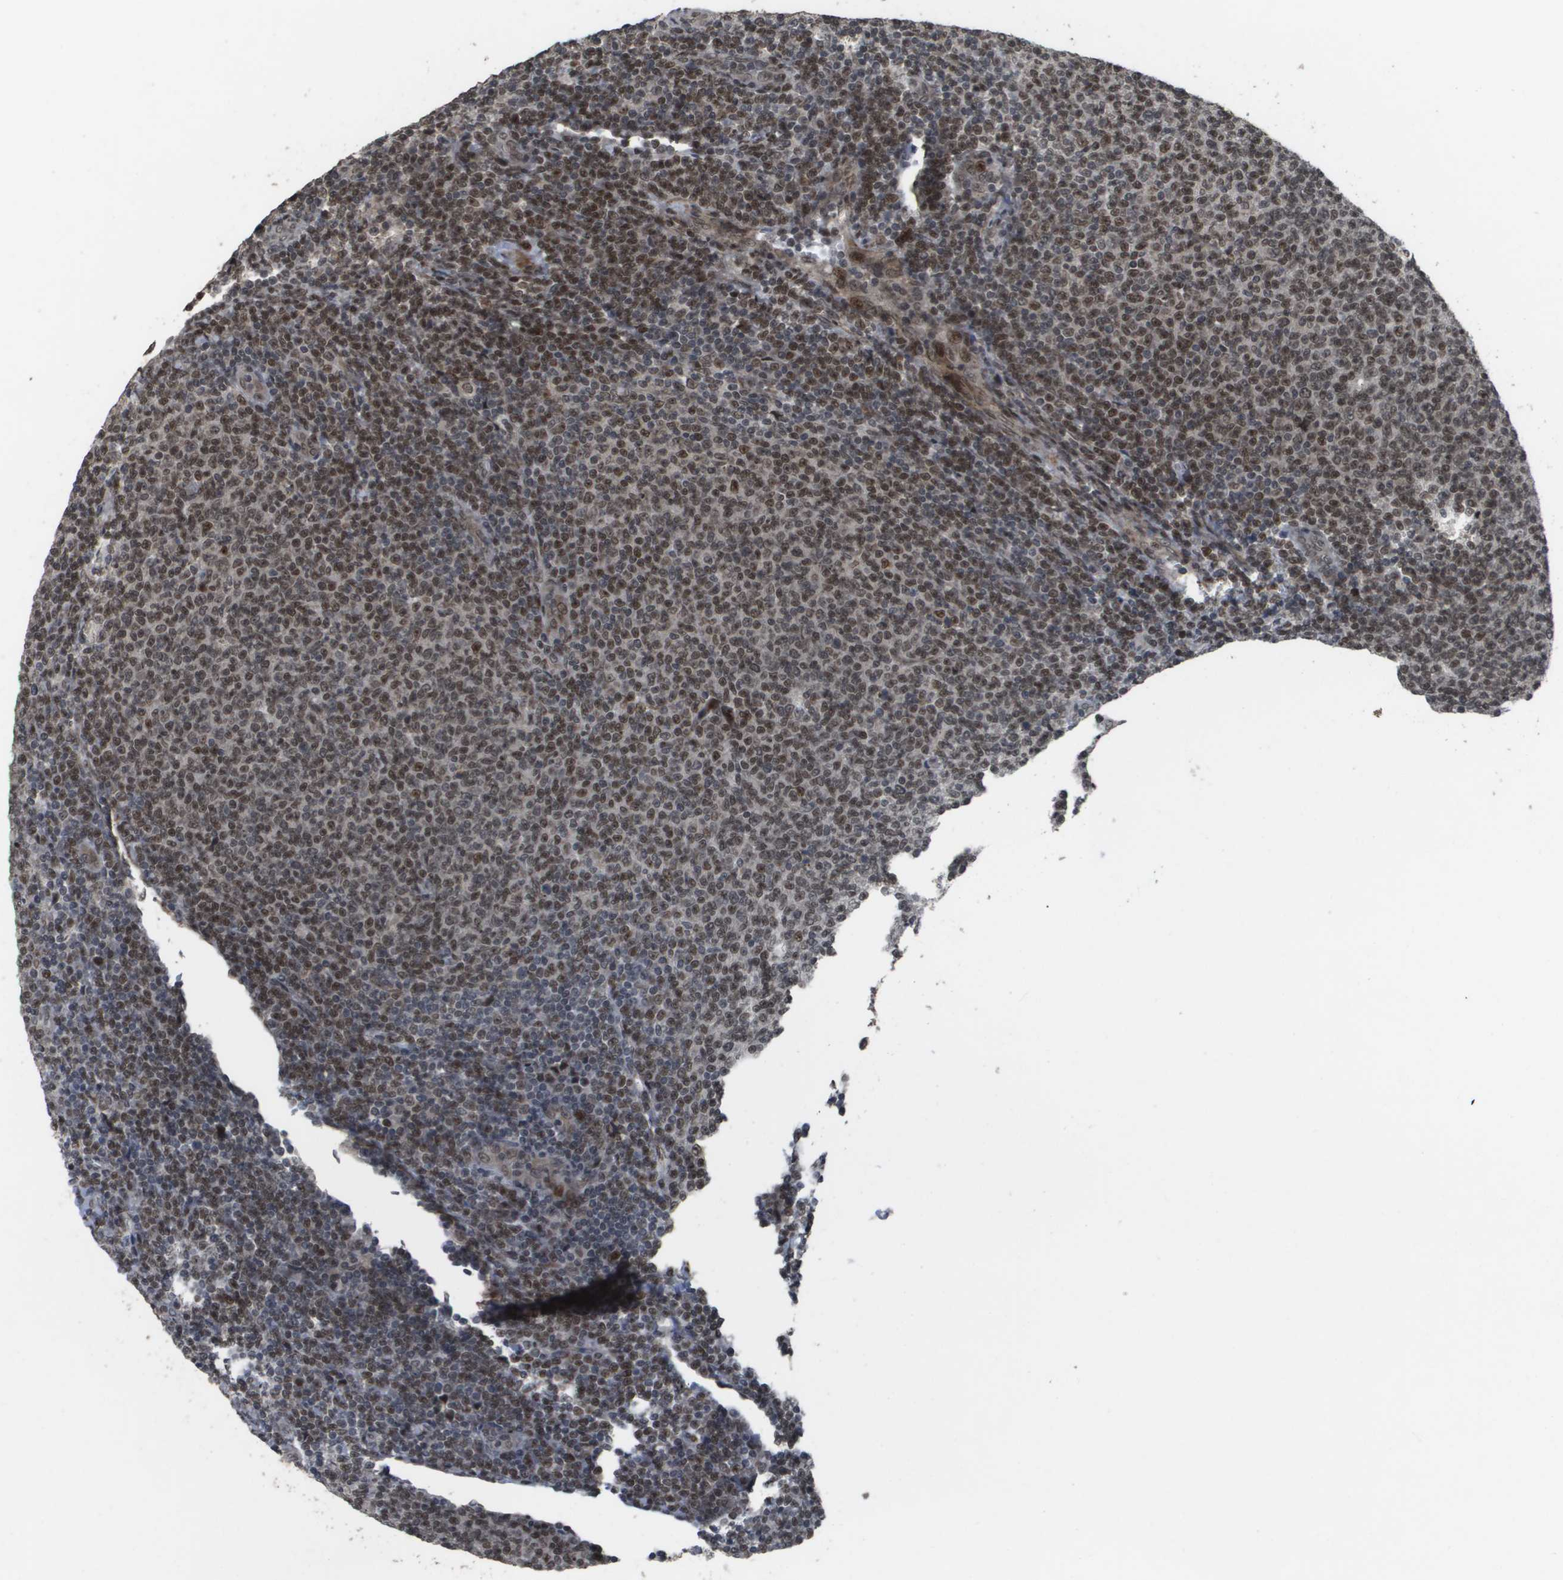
{"staining": {"intensity": "moderate", "quantity": ">75%", "location": "nuclear"}, "tissue": "lymphoma", "cell_type": "Tumor cells", "image_type": "cancer", "snomed": [{"axis": "morphology", "description": "Malignant lymphoma, non-Hodgkin's type, Low grade"}, {"axis": "topography", "description": "Lymph node"}], "caption": "Human lymphoma stained with a protein marker shows moderate staining in tumor cells.", "gene": "KAT5", "patient": {"sex": "male", "age": 66}}